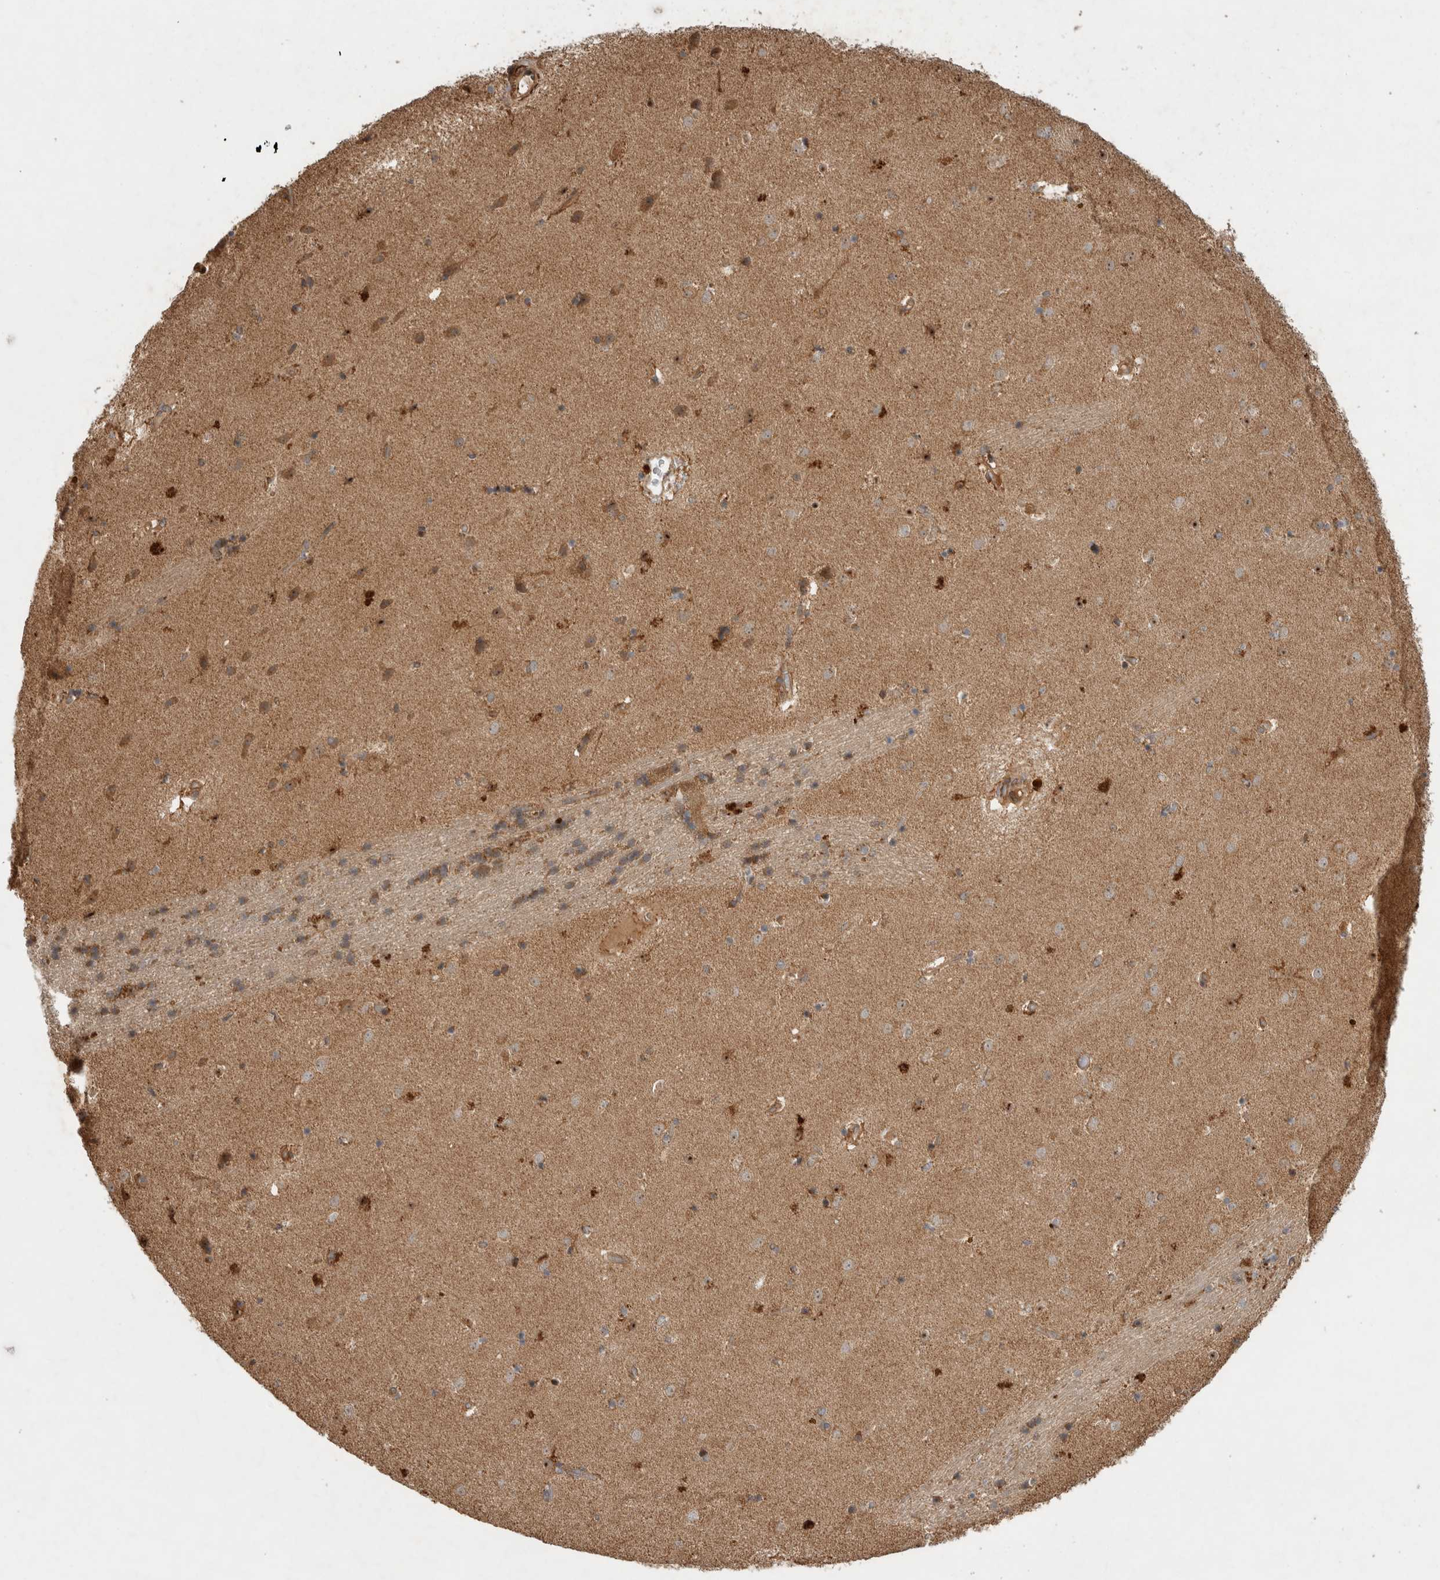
{"staining": {"intensity": "moderate", "quantity": ">75%", "location": "cytoplasmic/membranous"}, "tissue": "caudate", "cell_type": "Glial cells", "image_type": "normal", "snomed": [{"axis": "morphology", "description": "Normal tissue, NOS"}, {"axis": "topography", "description": "Lateral ventricle wall"}], "caption": "This image displays immunohistochemistry staining of normal human caudate, with medium moderate cytoplasmic/membranous staining in approximately >75% of glial cells.", "gene": "TUBD1", "patient": {"sex": "male", "age": 70}}